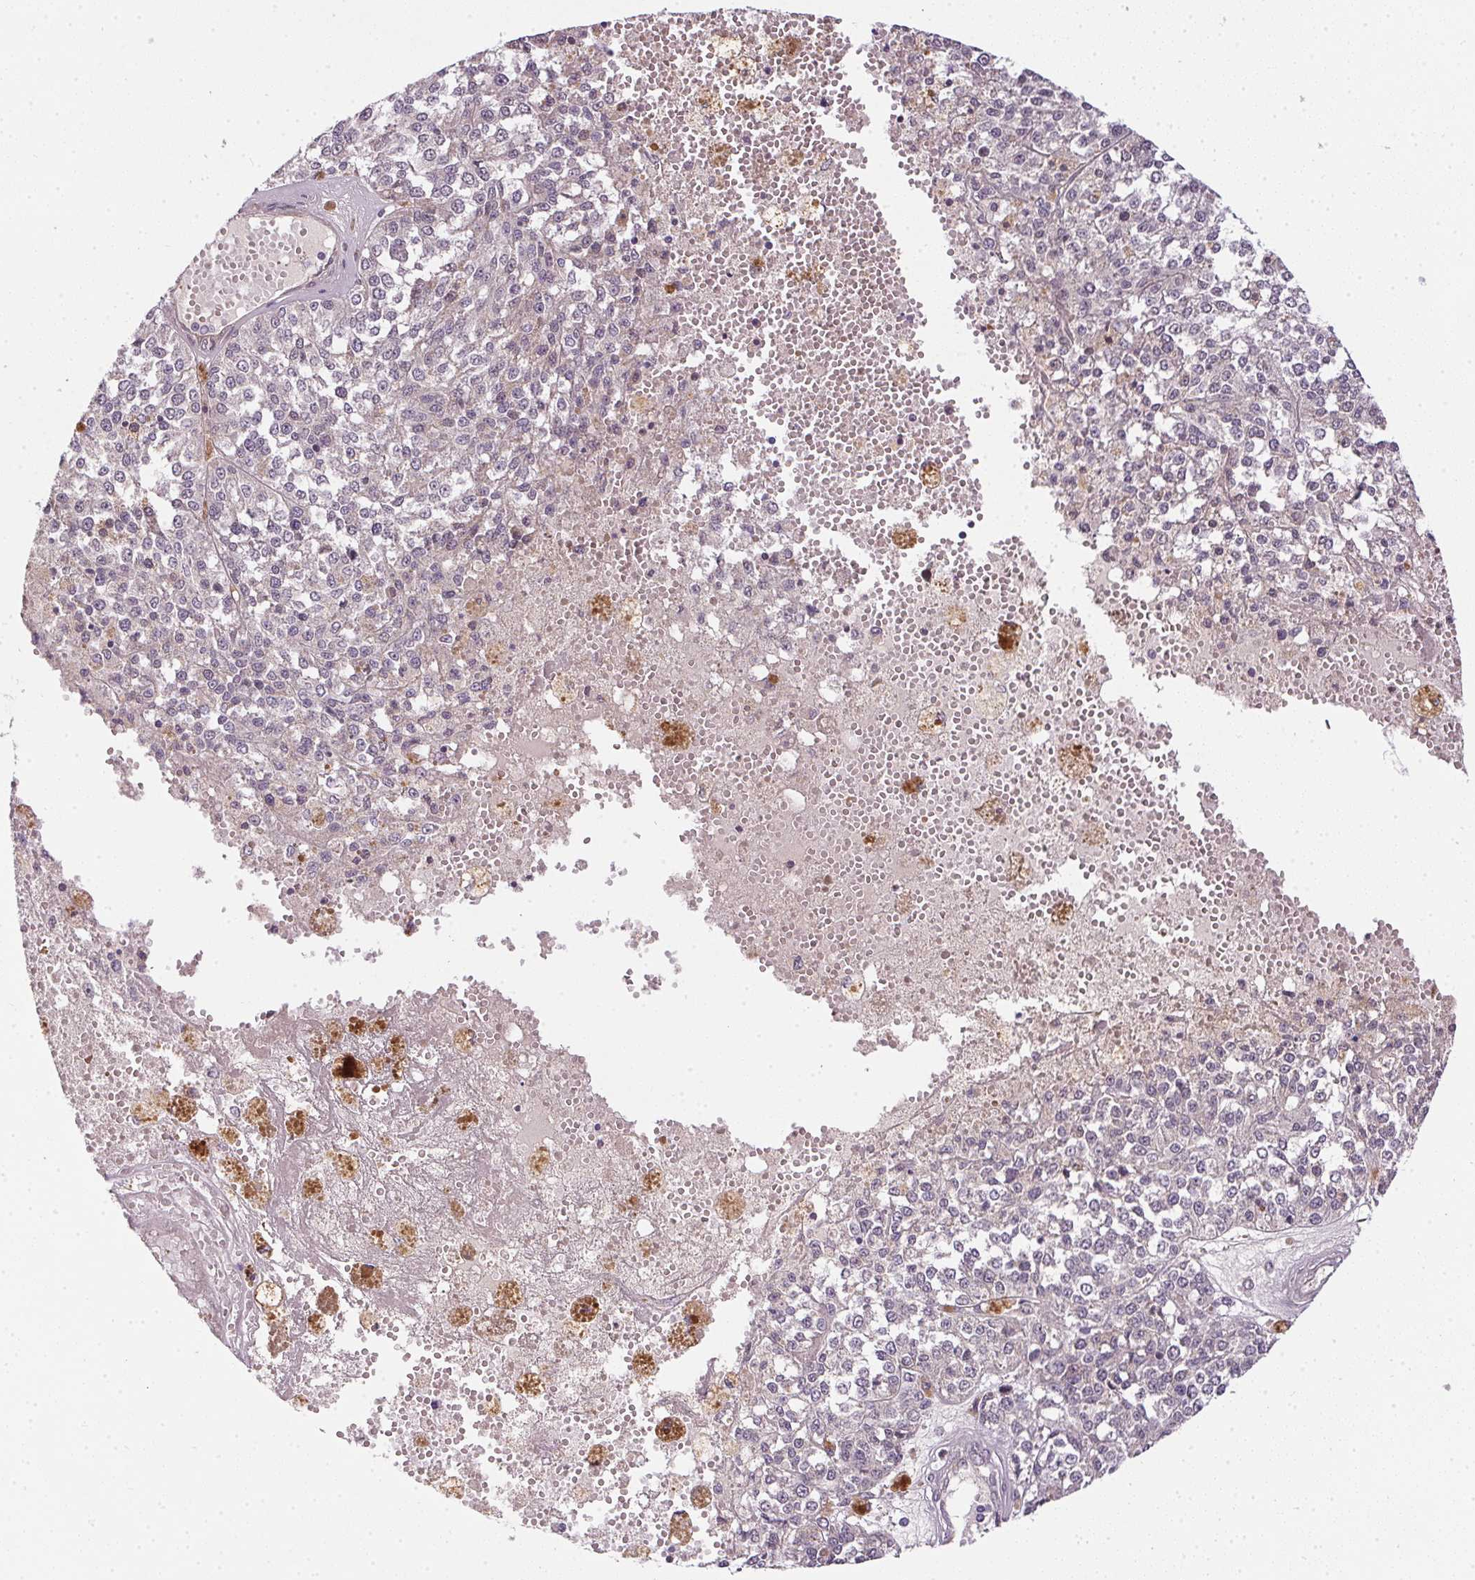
{"staining": {"intensity": "negative", "quantity": "none", "location": "none"}, "tissue": "melanoma", "cell_type": "Tumor cells", "image_type": "cancer", "snomed": [{"axis": "morphology", "description": "Malignant melanoma, Metastatic site"}, {"axis": "topography", "description": "Lymph node"}], "caption": "Immunohistochemistry photomicrograph of neoplastic tissue: human malignant melanoma (metastatic site) stained with DAB reveals no significant protein positivity in tumor cells. (Immunohistochemistry, brightfield microscopy, high magnification).", "gene": "CFAP92", "patient": {"sex": "female", "age": 64}}